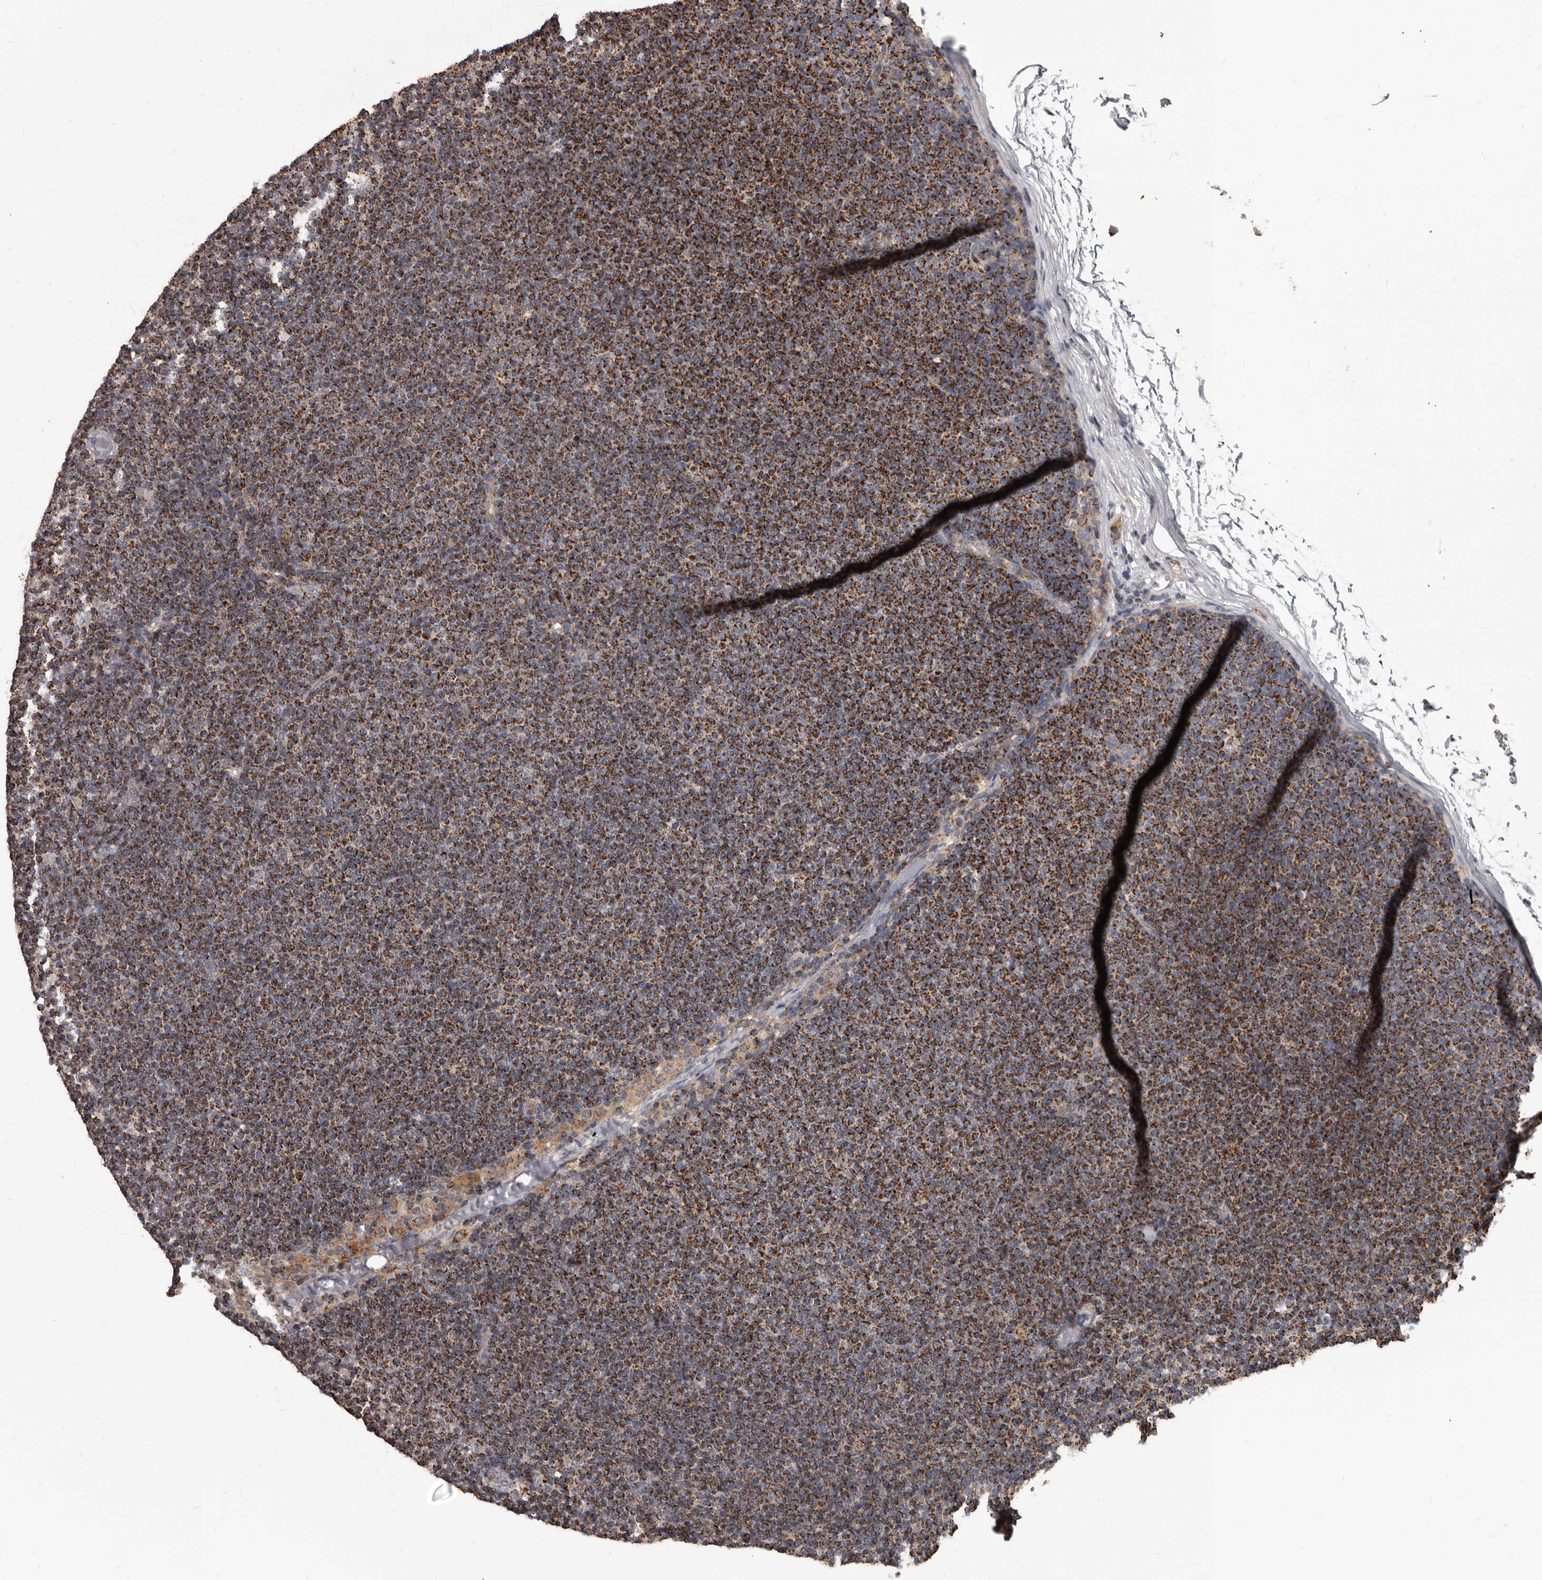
{"staining": {"intensity": "strong", "quantity": ">75%", "location": "cytoplasmic/membranous"}, "tissue": "lymphoma", "cell_type": "Tumor cells", "image_type": "cancer", "snomed": [{"axis": "morphology", "description": "Malignant lymphoma, non-Hodgkin's type, Low grade"}, {"axis": "topography", "description": "Lymph node"}], "caption": "Protein staining of lymphoma tissue reveals strong cytoplasmic/membranous positivity in about >75% of tumor cells.", "gene": "ALDH5A1", "patient": {"sex": "female", "age": 53}}